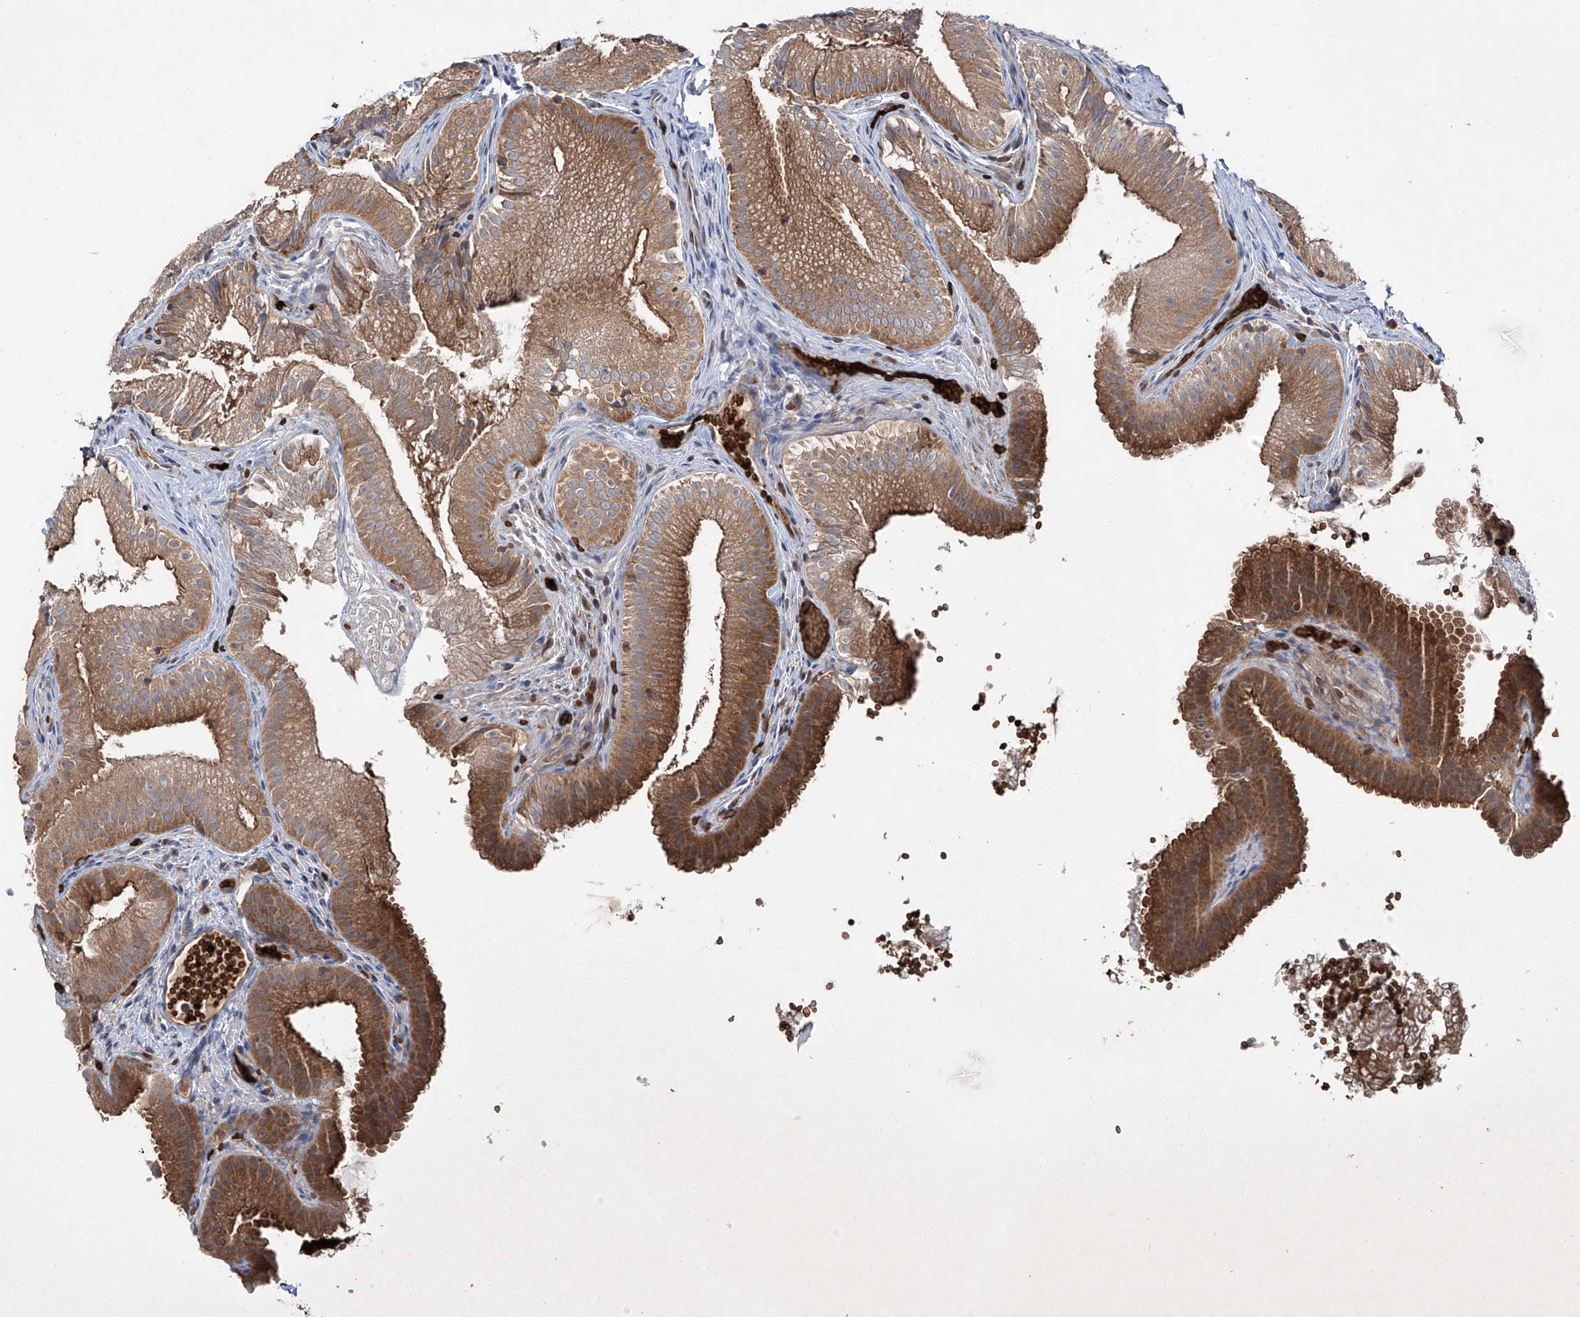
{"staining": {"intensity": "strong", "quantity": ">75%", "location": "cytoplasmic/membranous"}, "tissue": "gallbladder", "cell_type": "Glandular cells", "image_type": "normal", "snomed": [{"axis": "morphology", "description": "Normal tissue, NOS"}, {"axis": "topography", "description": "Gallbladder"}], "caption": "Immunohistochemical staining of unremarkable human gallbladder shows >75% levels of strong cytoplasmic/membranous protein expression in about >75% of glandular cells.", "gene": "ZDHHC9", "patient": {"sex": "female", "age": 30}}